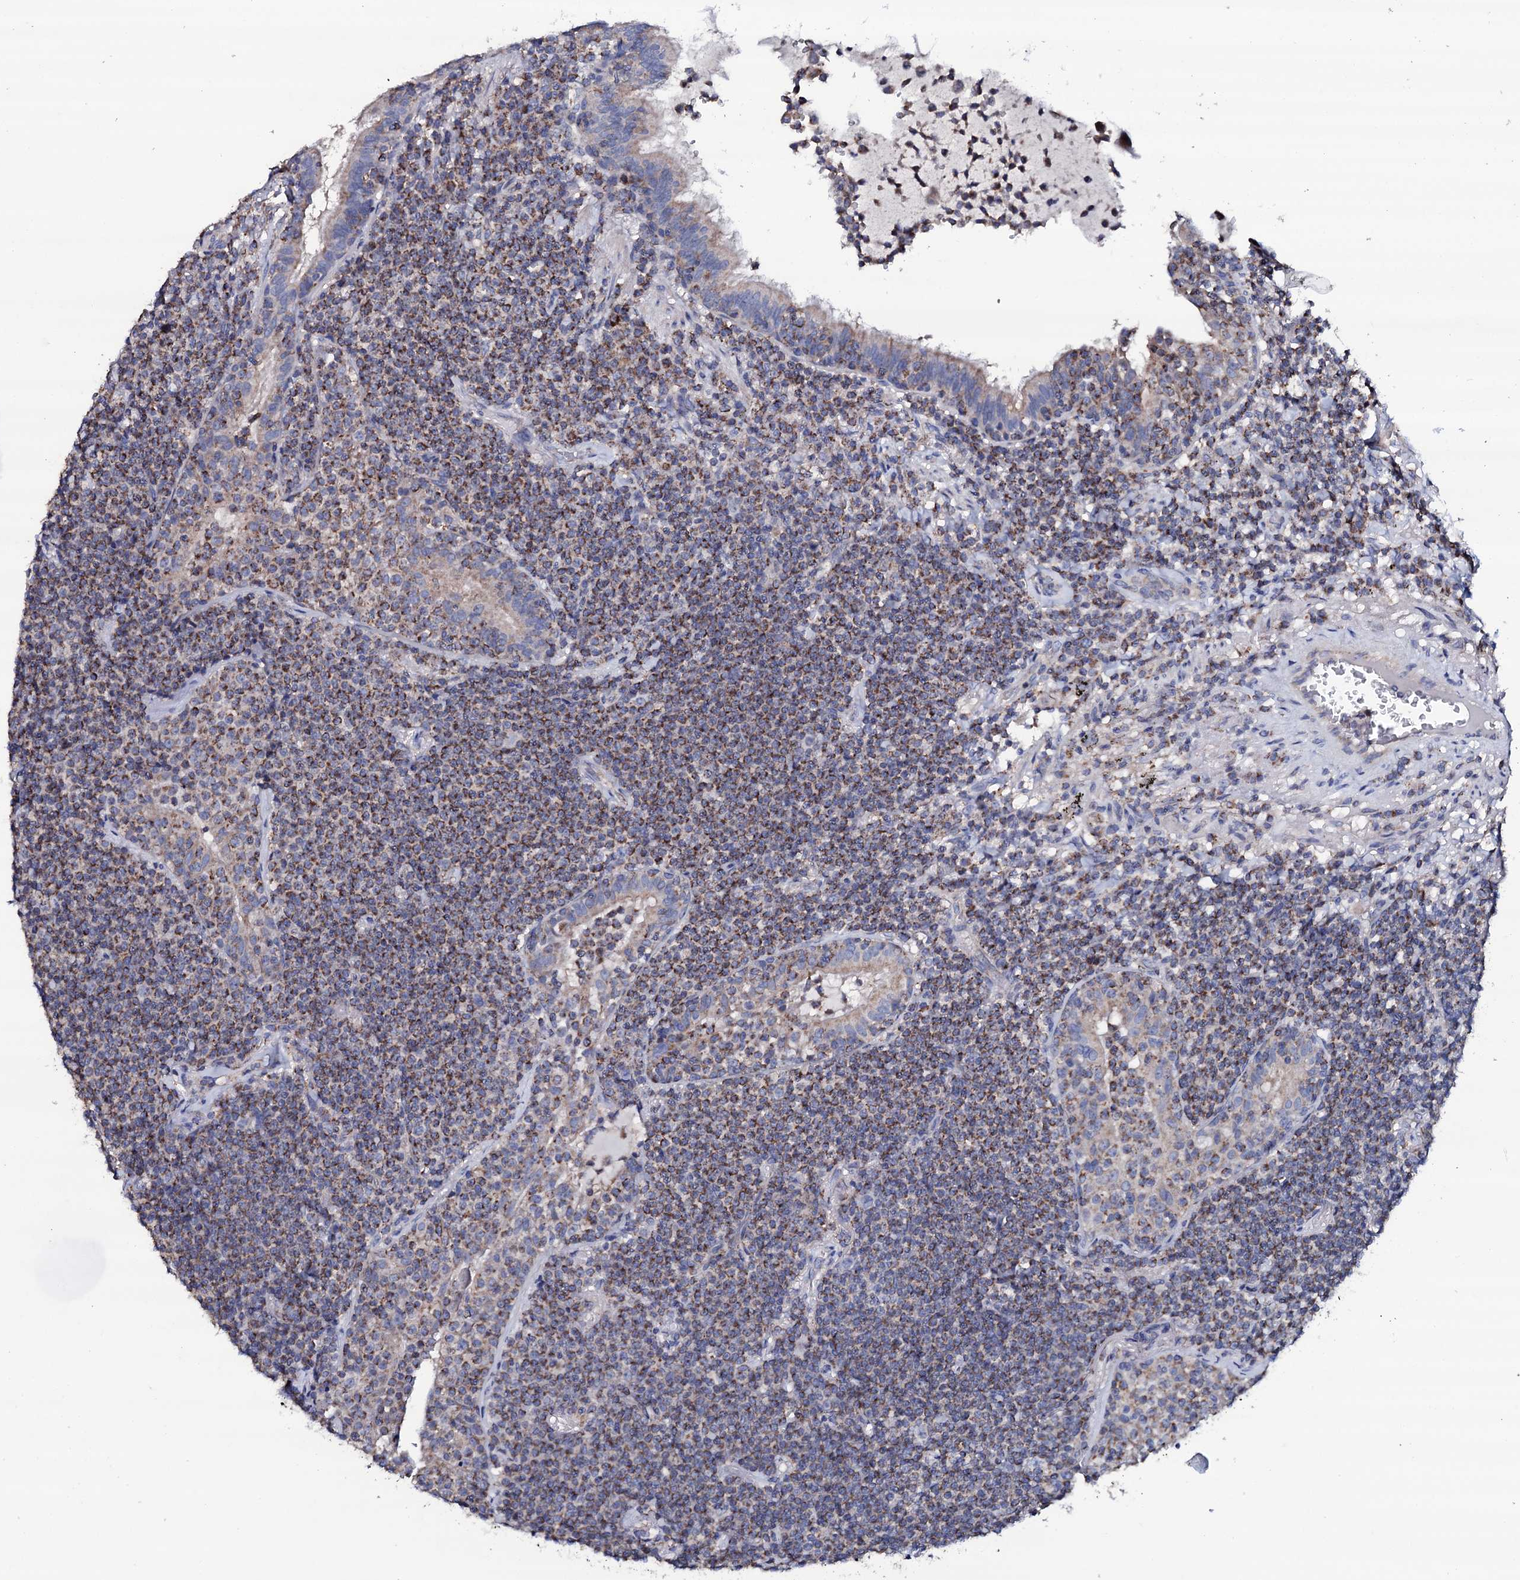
{"staining": {"intensity": "moderate", "quantity": ">75%", "location": "cytoplasmic/membranous"}, "tissue": "lymphoma", "cell_type": "Tumor cells", "image_type": "cancer", "snomed": [{"axis": "morphology", "description": "Malignant lymphoma, non-Hodgkin's type, Low grade"}, {"axis": "topography", "description": "Lung"}], "caption": "High-power microscopy captured an IHC photomicrograph of lymphoma, revealing moderate cytoplasmic/membranous expression in approximately >75% of tumor cells.", "gene": "TCAF2", "patient": {"sex": "female", "age": 71}}